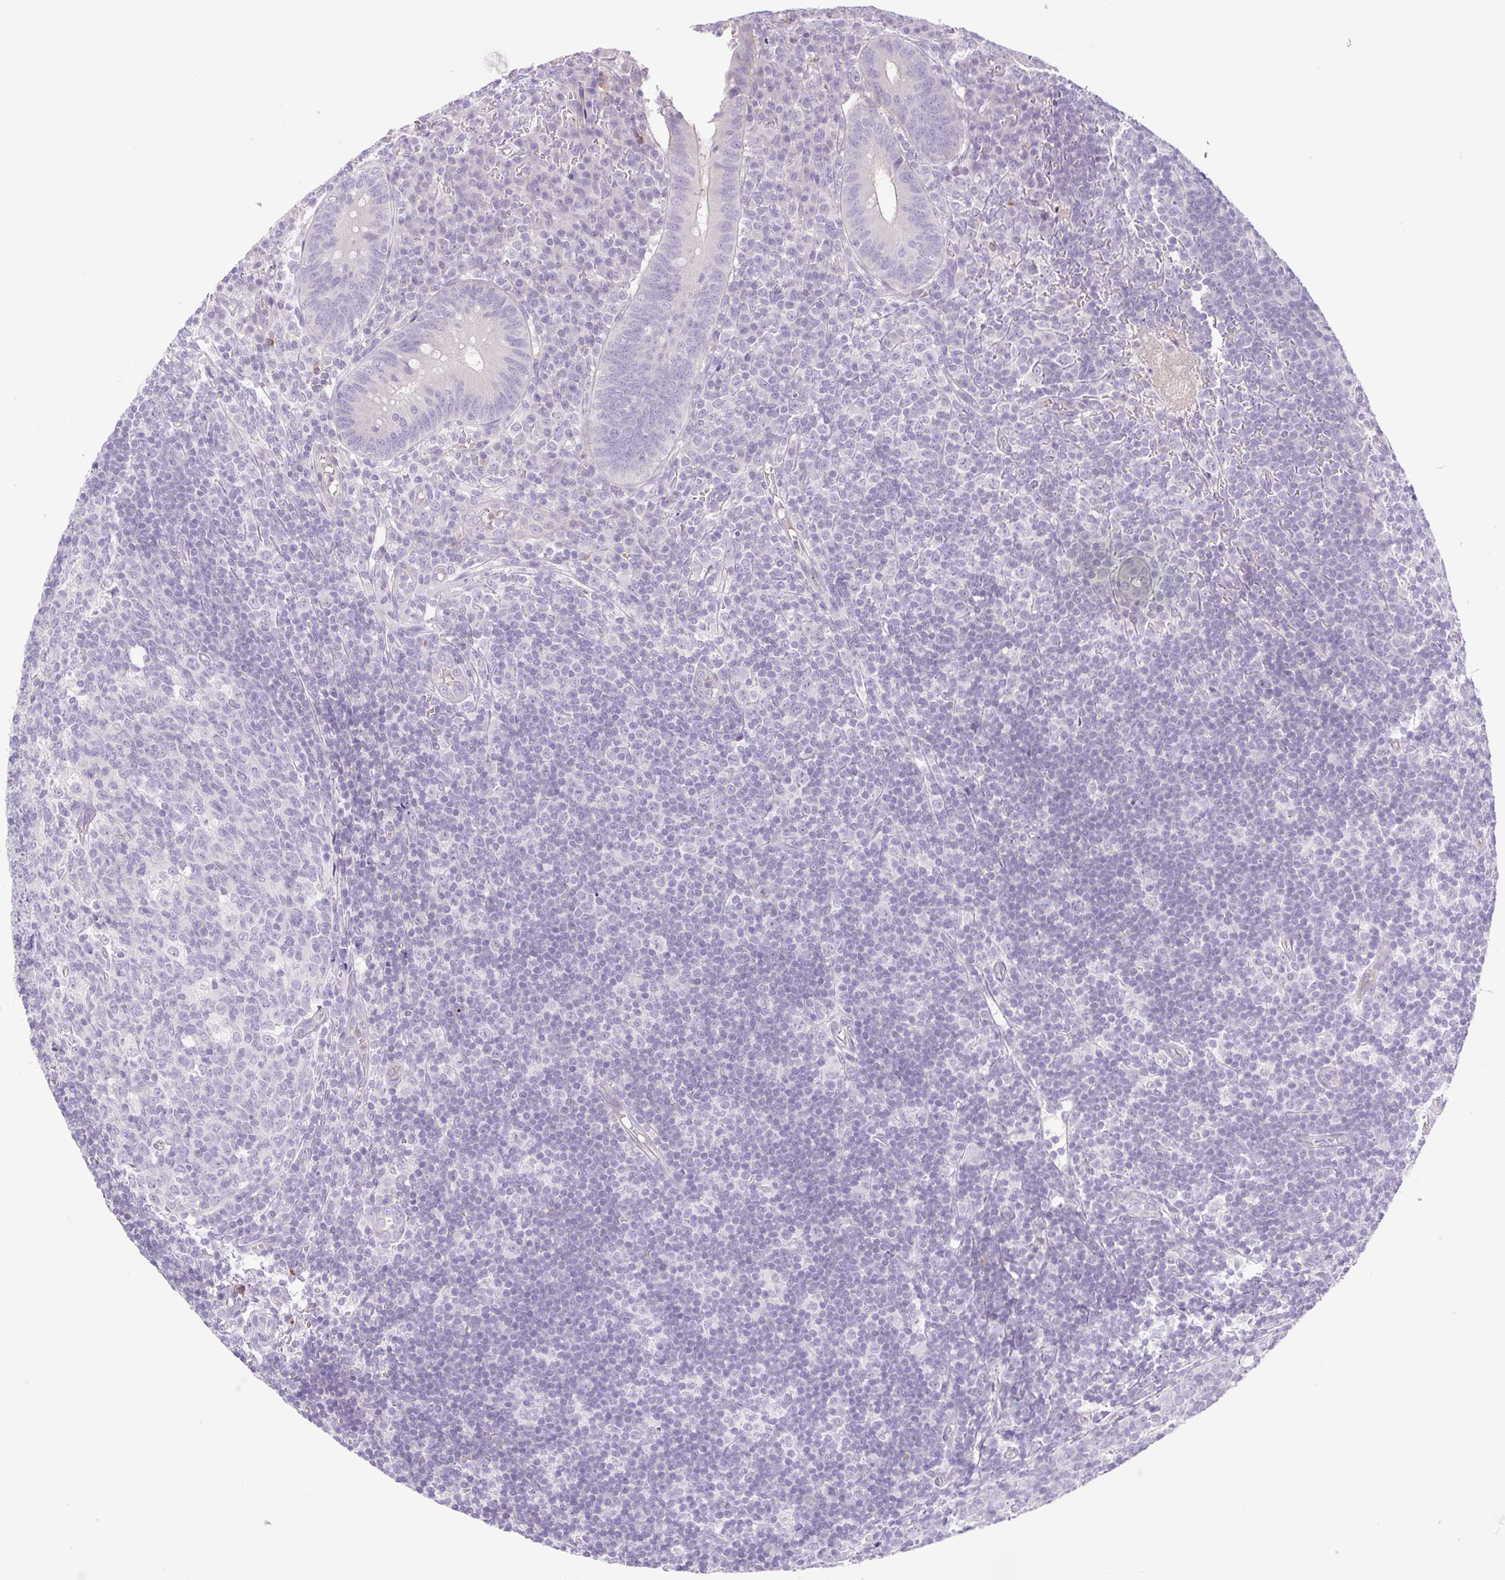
{"staining": {"intensity": "negative", "quantity": "none", "location": "none"}, "tissue": "appendix", "cell_type": "Glandular cells", "image_type": "normal", "snomed": [{"axis": "morphology", "description": "Normal tissue, NOS"}, {"axis": "topography", "description": "Appendix"}], "caption": "This is an immunohistochemistry photomicrograph of normal appendix. There is no staining in glandular cells.", "gene": "FAM177B", "patient": {"sex": "male", "age": 18}}